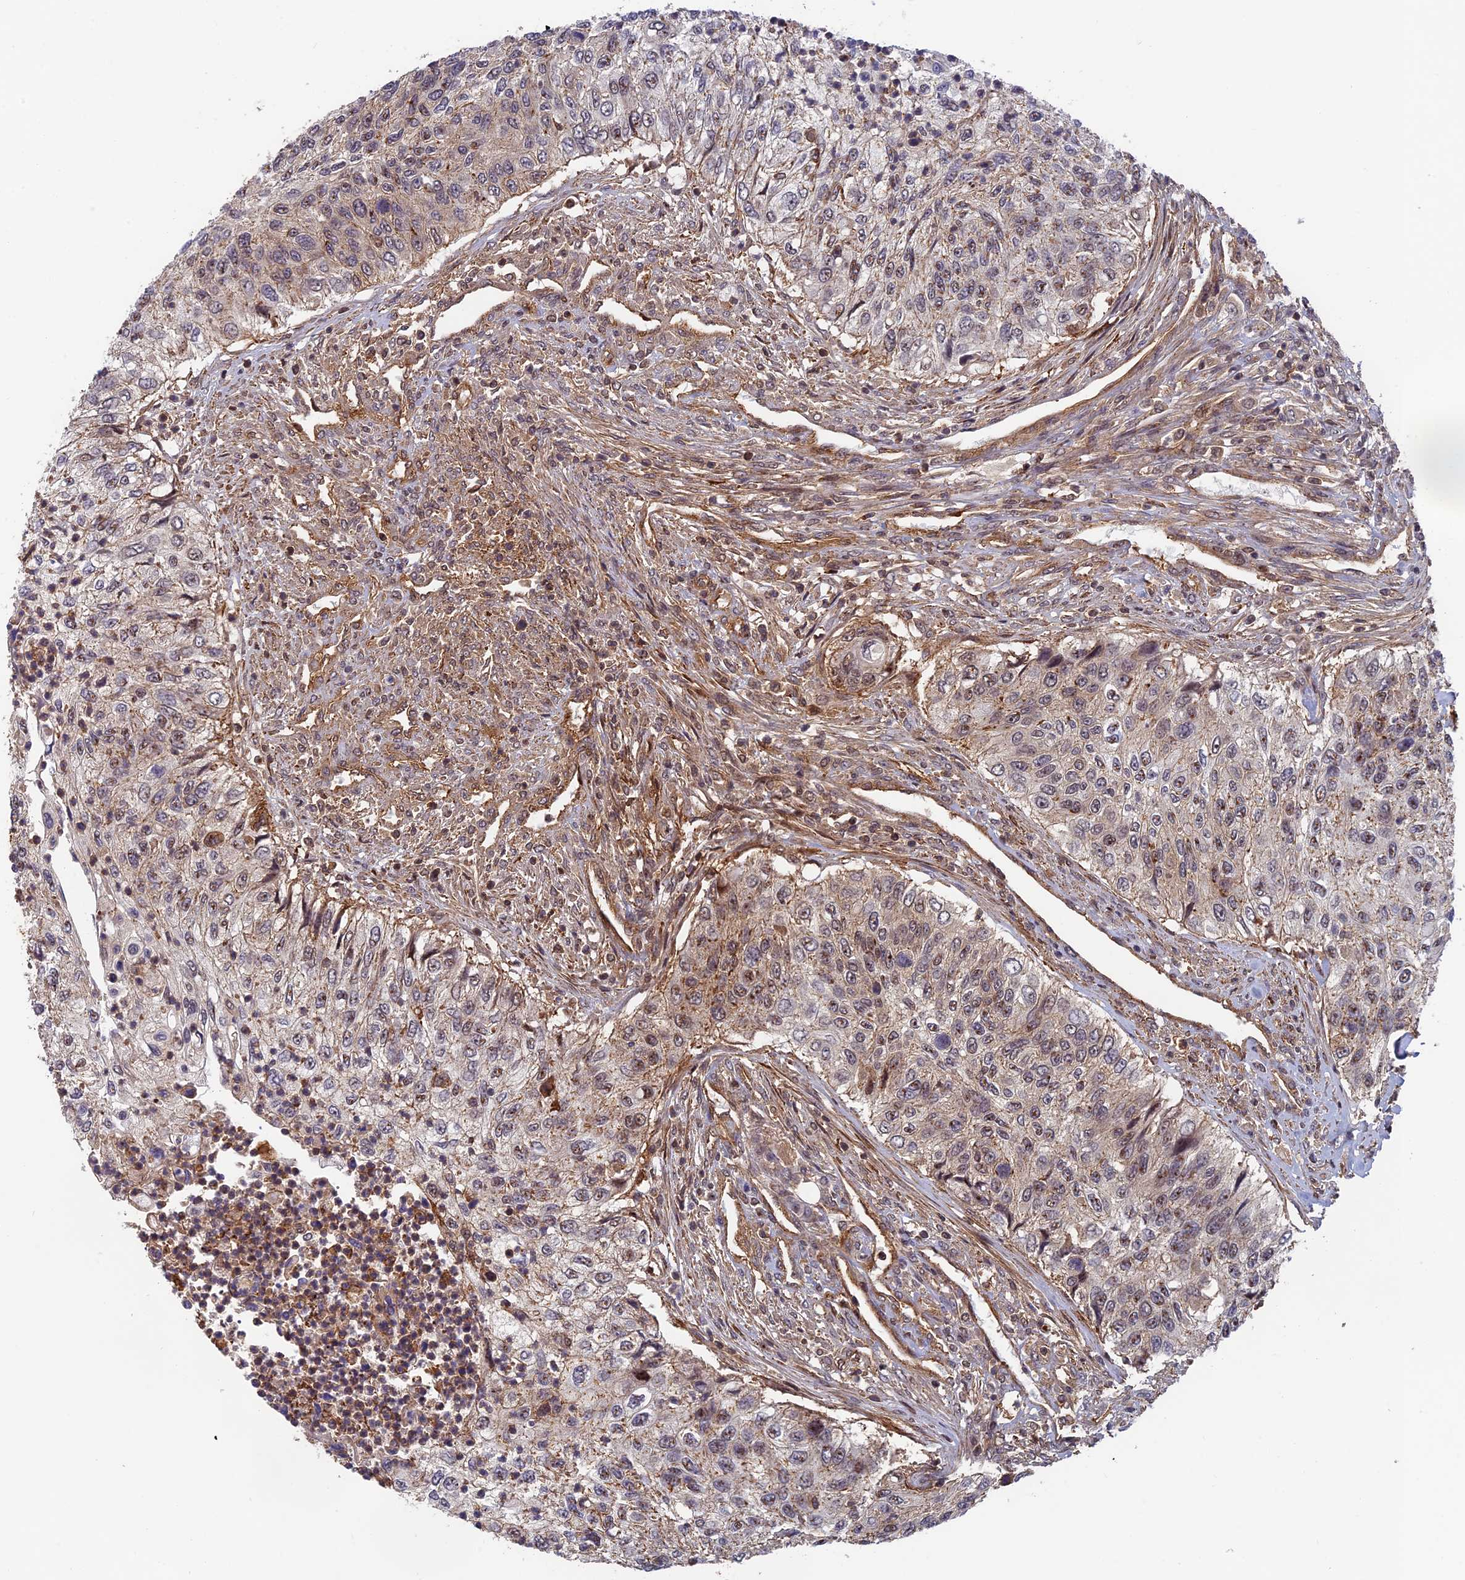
{"staining": {"intensity": "weak", "quantity": "<25%", "location": "cytoplasmic/membranous"}, "tissue": "urothelial cancer", "cell_type": "Tumor cells", "image_type": "cancer", "snomed": [{"axis": "morphology", "description": "Urothelial carcinoma, High grade"}, {"axis": "topography", "description": "Urinary bladder"}], "caption": "This is a histopathology image of immunohistochemistry staining of urothelial carcinoma (high-grade), which shows no positivity in tumor cells.", "gene": "OSBPL1A", "patient": {"sex": "female", "age": 60}}